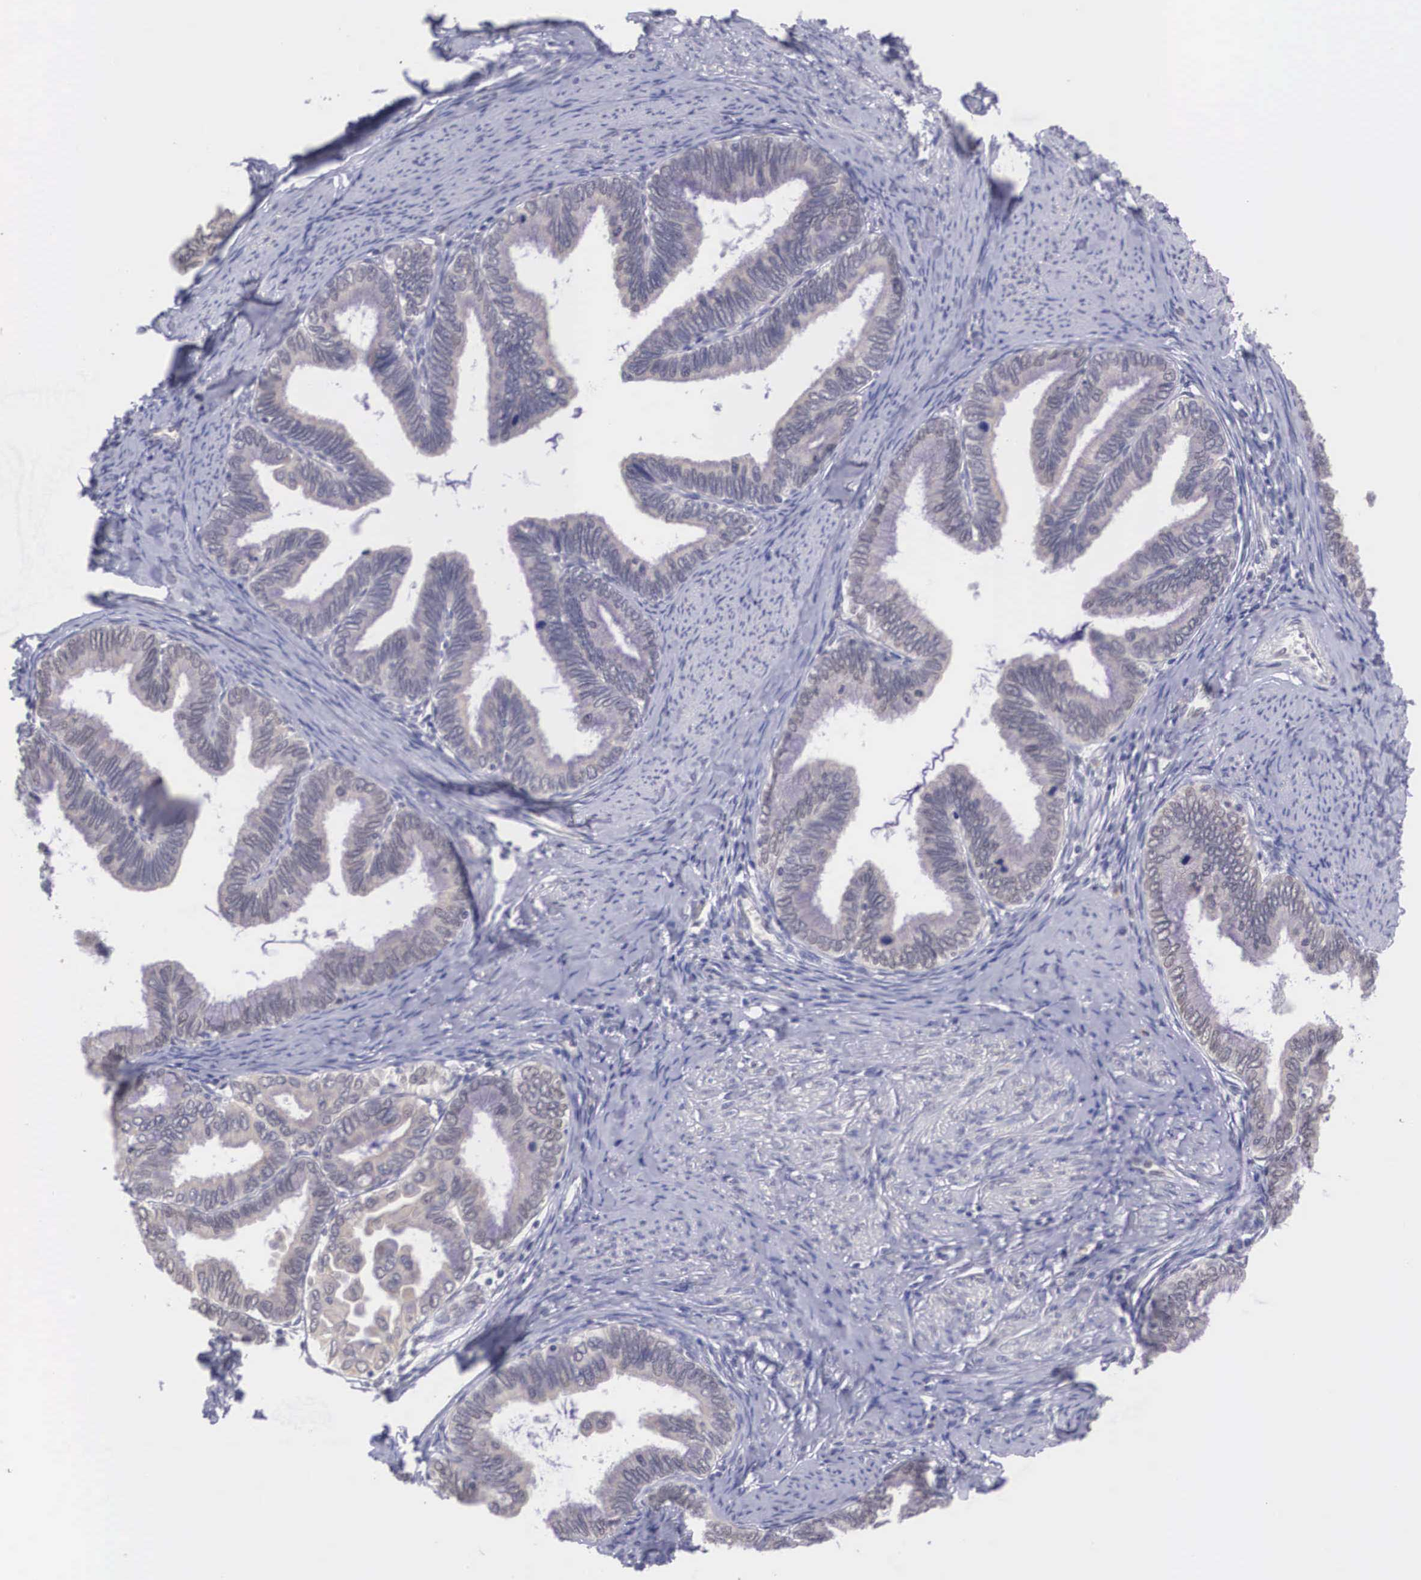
{"staining": {"intensity": "weak", "quantity": "25%-75%", "location": "cytoplasmic/membranous,nuclear"}, "tissue": "cervical cancer", "cell_type": "Tumor cells", "image_type": "cancer", "snomed": [{"axis": "morphology", "description": "Adenocarcinoma, NOS"}, {"axis": "topography", "description": "Cervix"}], "caption": "Tumor cells exhibit low levels of weak cytoplasmic/membranous and nuclear positivity in approximately 25%-75% of cells in human cervical cancer. Nuclei are stained in blue.", "gene": "NINL", "patient": {"sex": "female", "age": 49}}